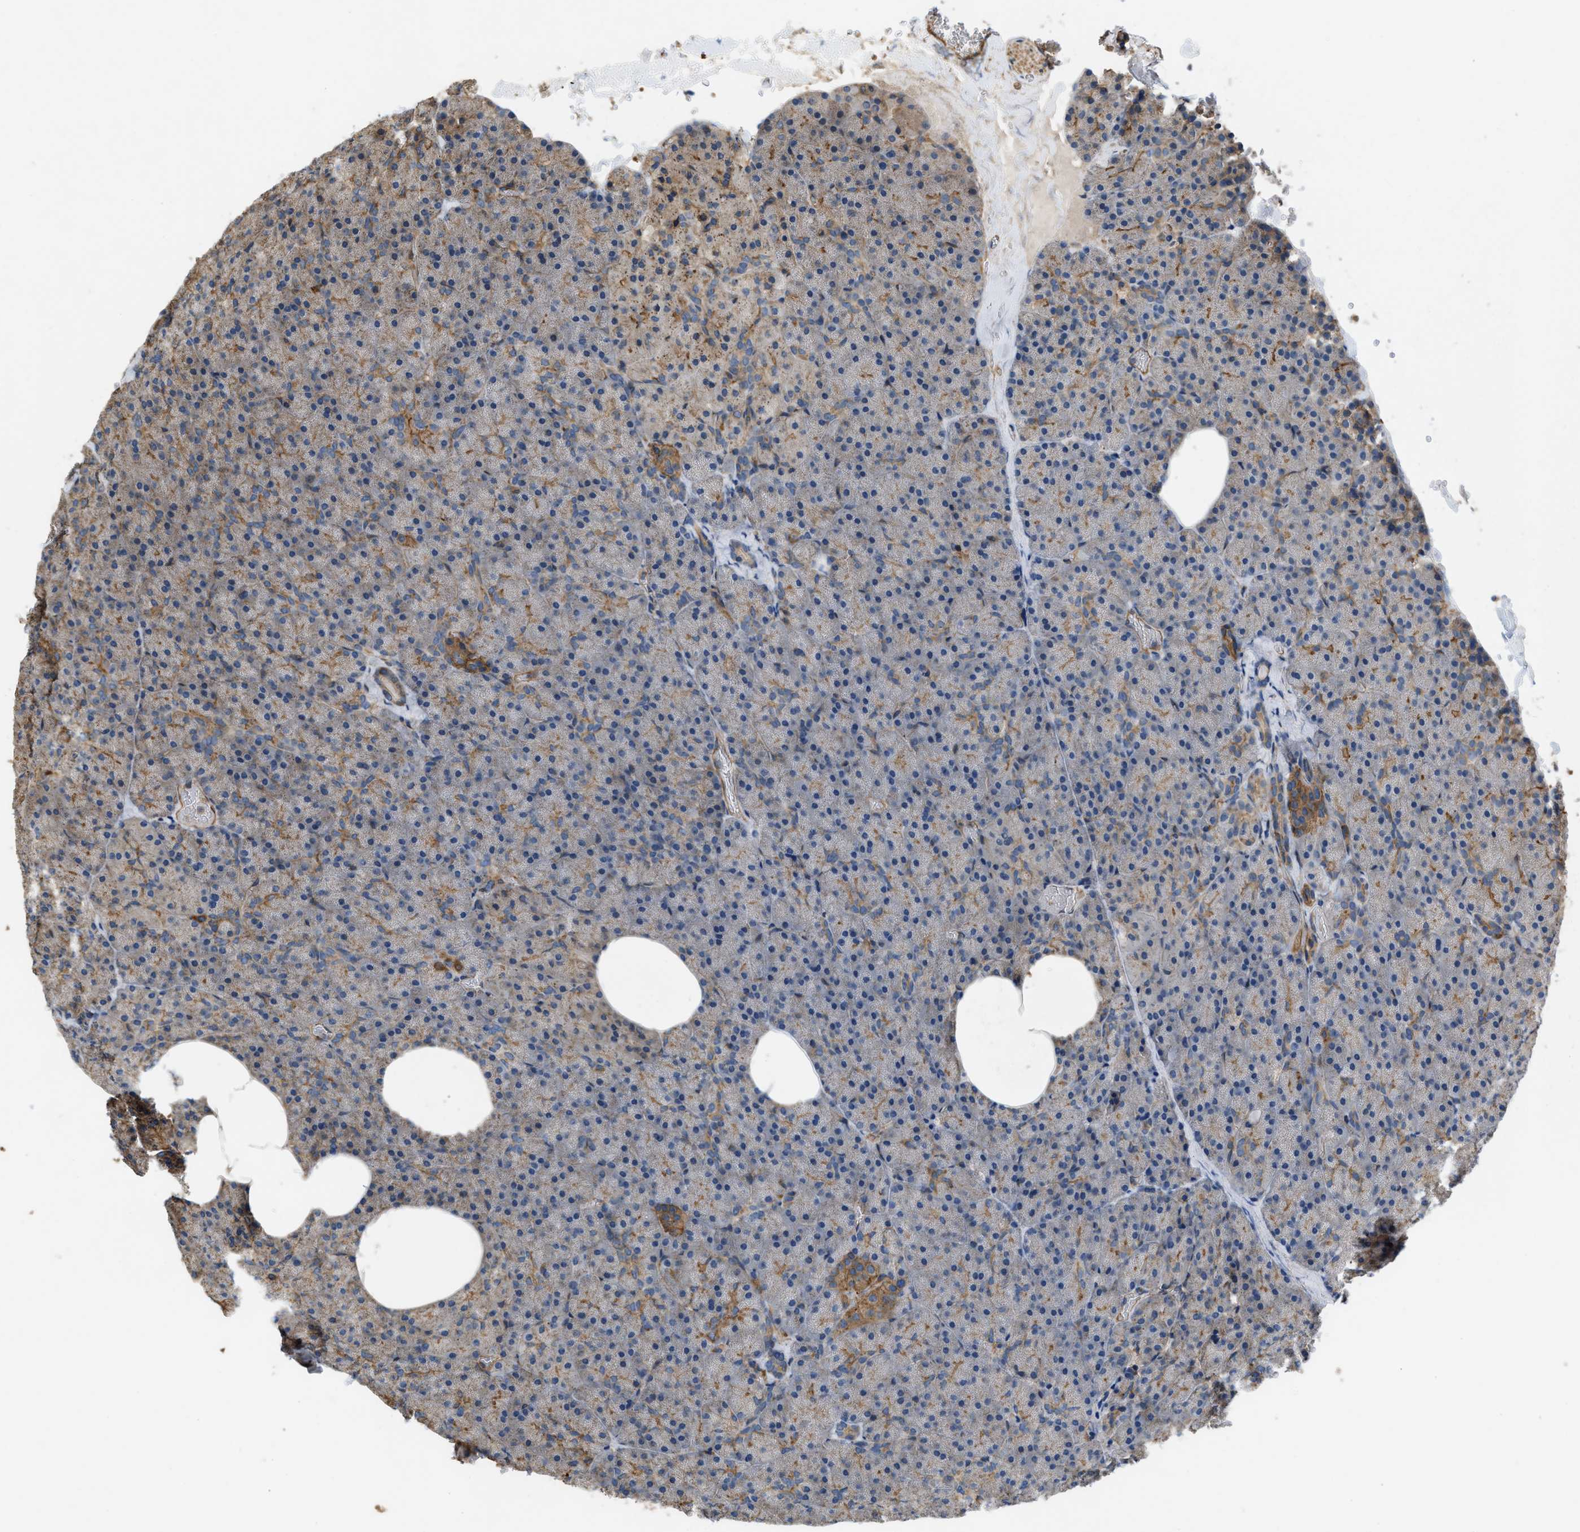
{"staining": {"intensity": "moderate", "quantity": "25%-75%", "location": "cytoplasmic/membranous"}, "tissue": "pancreas", "cell_type": "Exocrine glandular cells", "image_type": "normal", "snomed": [{"axis": "morphology", "description": "Normal tissue, NOS"}, {"axis": "morphology", "description": "Carcinoid, malignant, NOS"}, {"axis": "topography", "description": "Pancreas"}], "caption": "A medium amount of moderate cytoplasmic/membranous expression is seen in approximately 25%-75% of exocrine glandular cells in unremarkable pancreas.", "gene": "GNB4", "patient": {"sex": "female", "age": 35}}